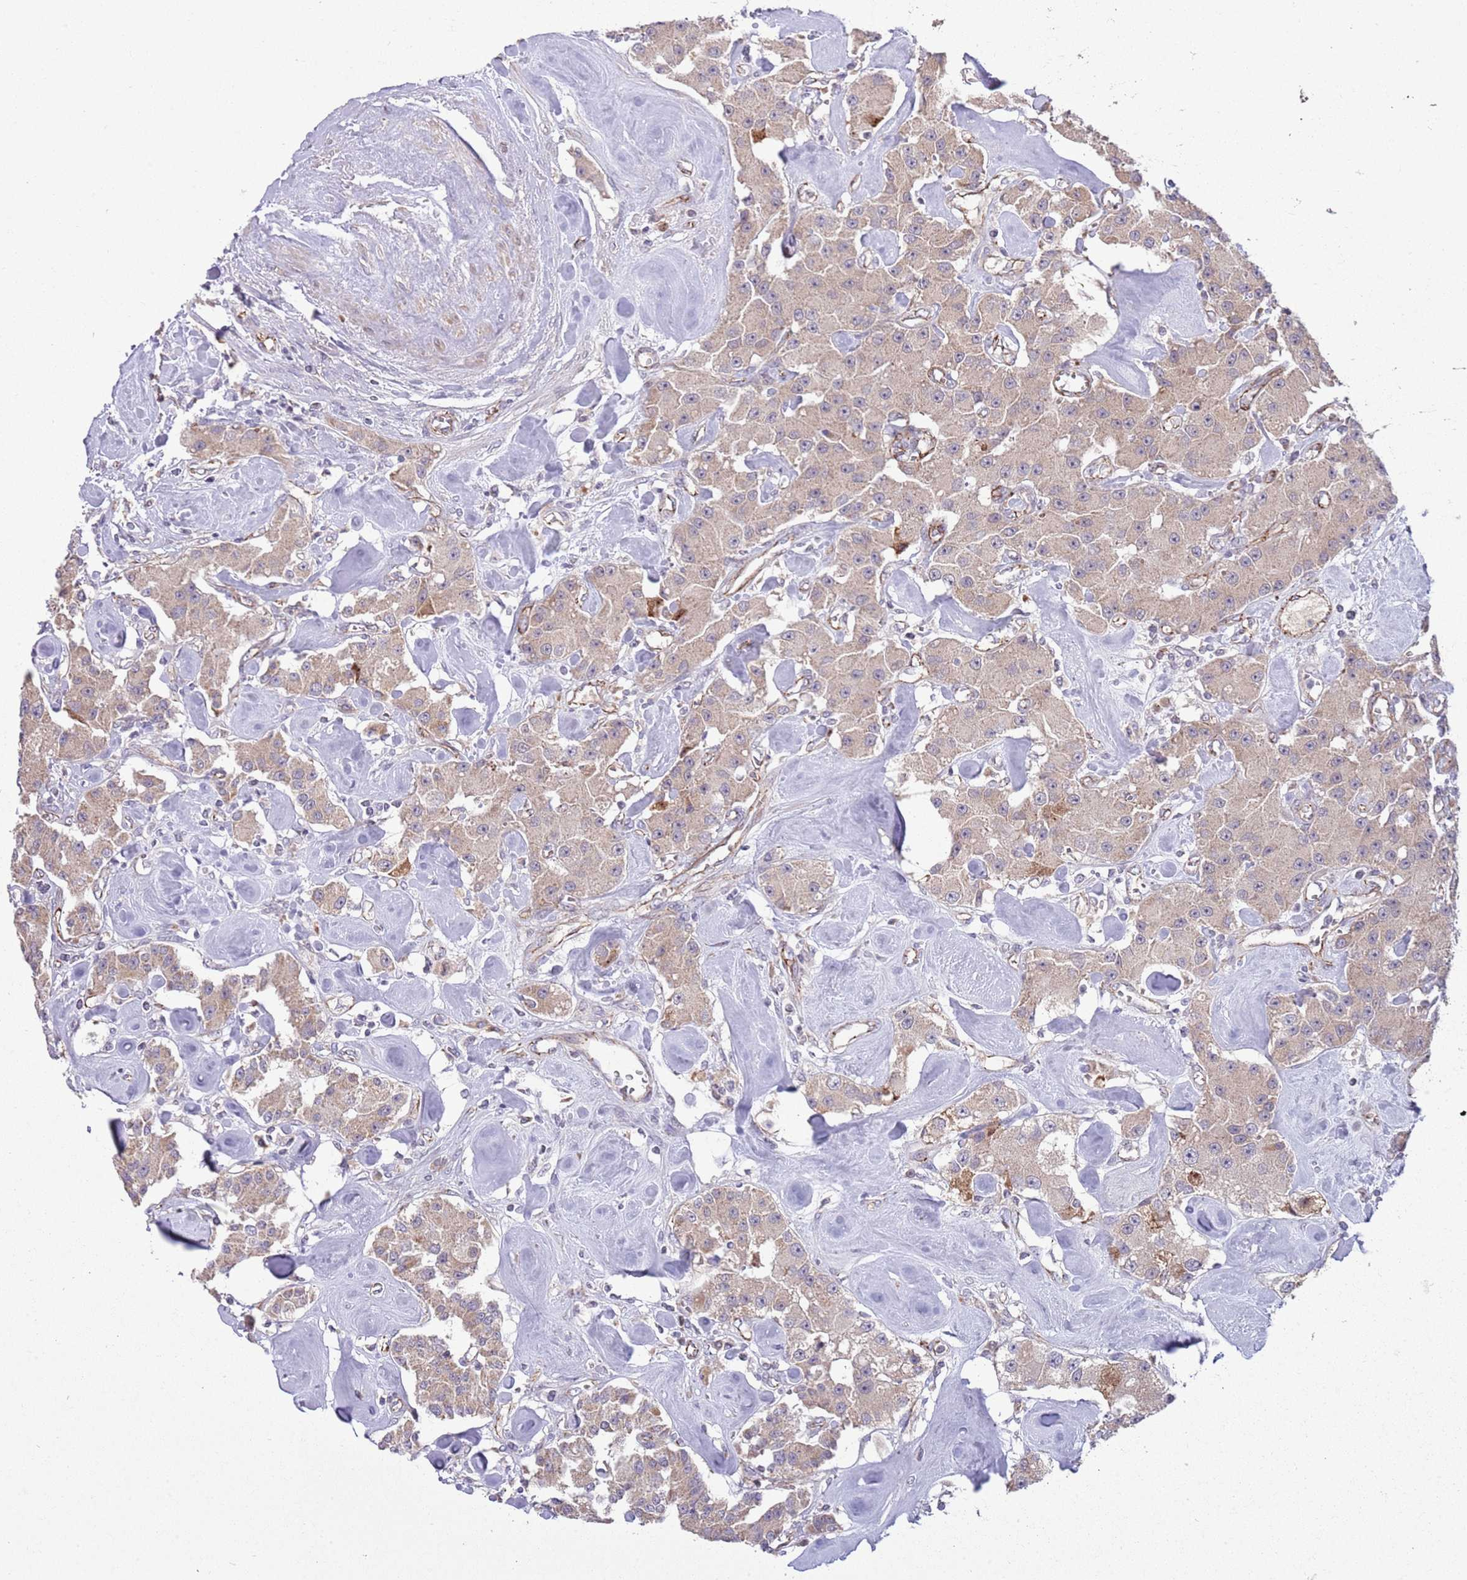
{"staining": {"intensity": "weak", "quantity": ">75%", "location": "cytoplasmic/membranous"}, "tissue": "carcinoid", "cell_type": "Tumor cells", "image_type": "cancer", "snomed": [{"axis": "morphology", "description": "Carcinoid, malignant, NOS"}, {"axis": "topography", "description": "Pancreas"}], "caption": "IHC micrograph of malignant carcinoid stained for a protein (brown), which displays low levels of weak cytoplasmic/membranous positivity in approximately >75% of tumor cells.", "gene": "DPP10", "patient": {"sex": "male", "age": 41}}